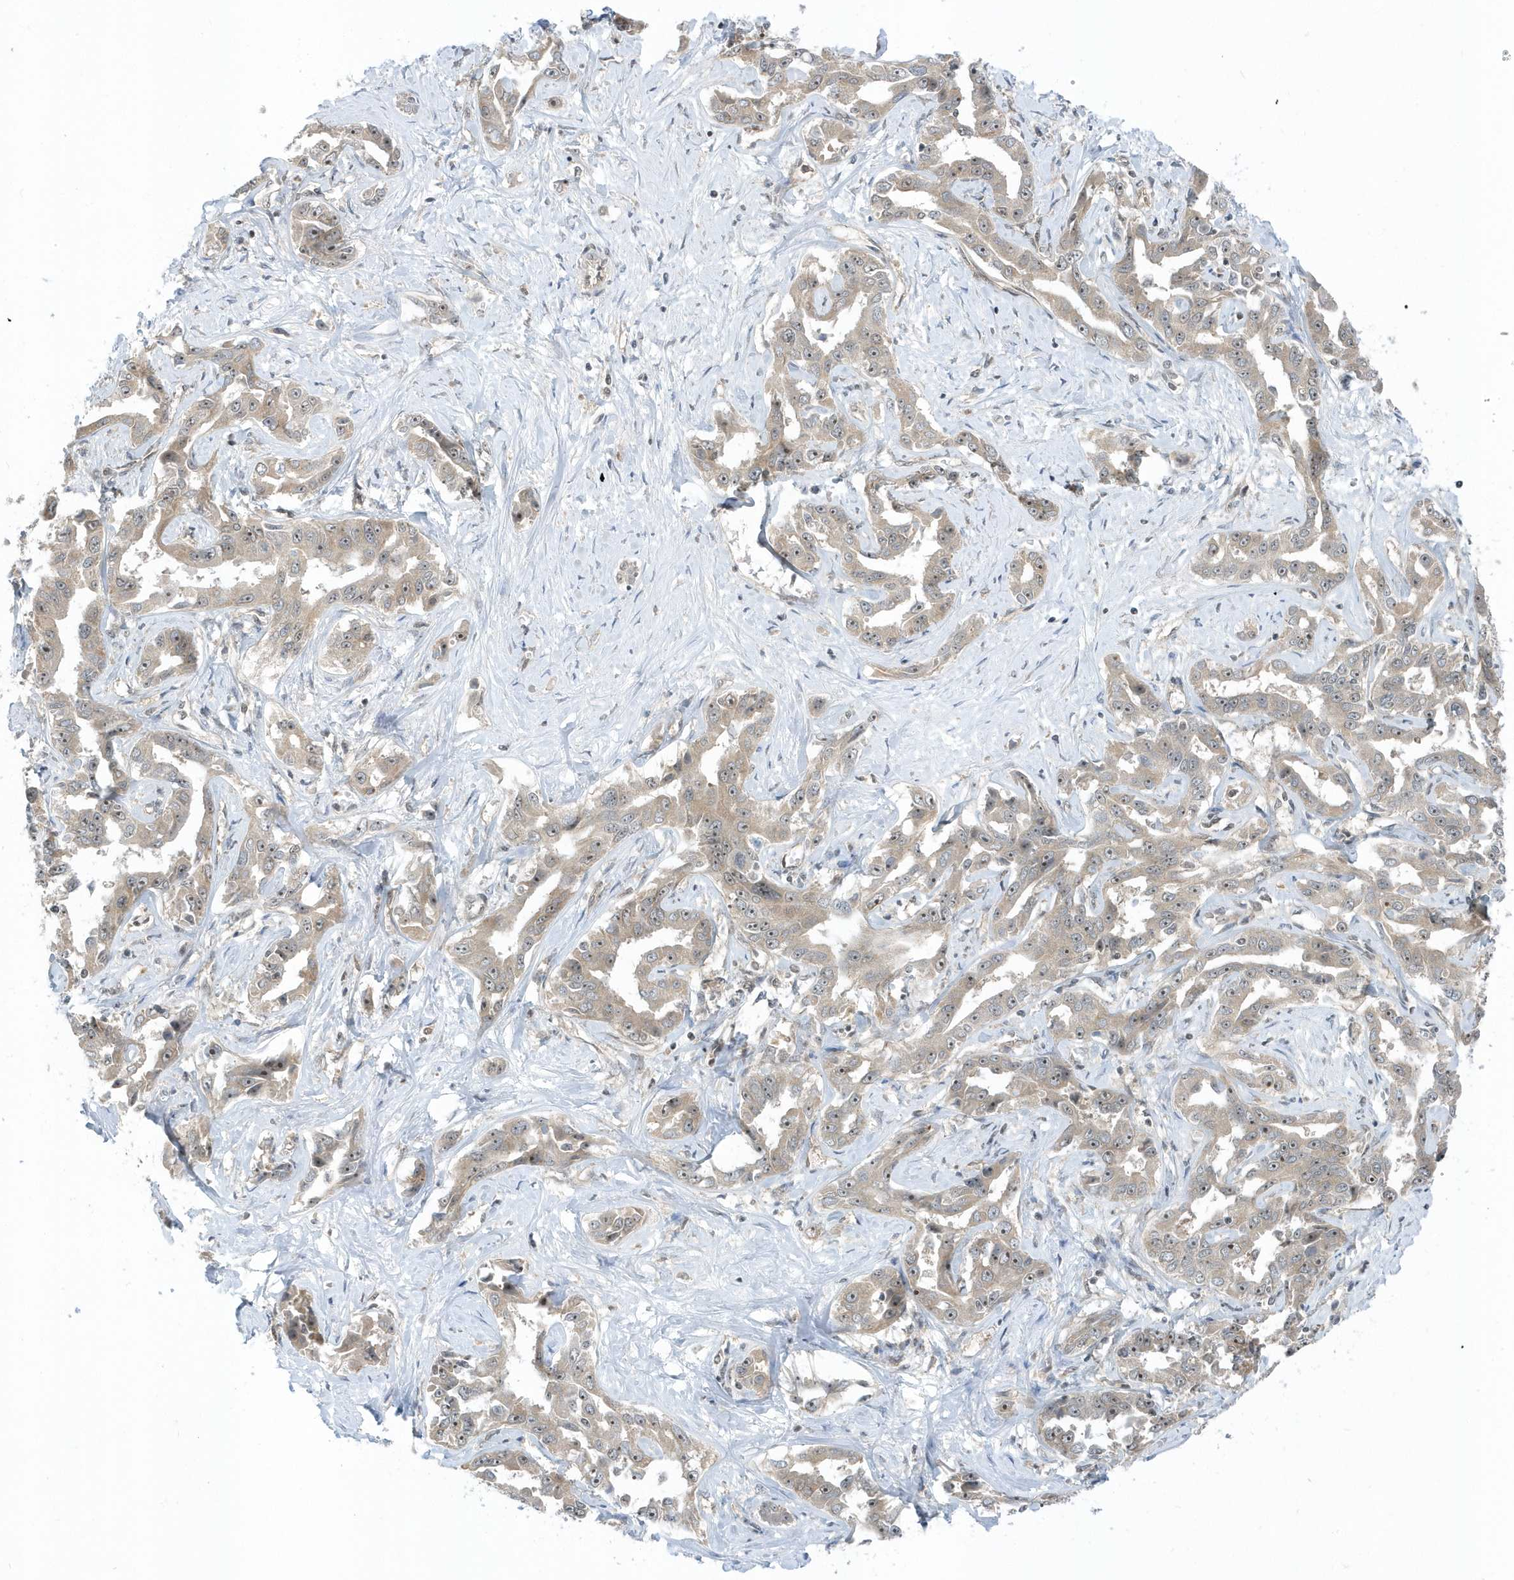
{"staining": {"intensity": "weak", "quantity": ">75%", "location": "cytoplasmic/membranous,nuclear"}, "tissue": "liver cancer", "cell_type": "Tumor cells", "image_type": "cancer", "snomed": [{"axis": "morphology", "description": "Cholangiocarcinoma"}, {"axis": "topography", "description": "Liver"}], "caption": "A high-resolution micrograph shows IHC staining of liver cancer (cholangiocarcinoma), which demonstrates weak cytoplasmic/membranous and nuclear expression in approximately >75% of tumor cells.", "gene": "ZNF740", "patient": {"sex": "male", "age": 59}}